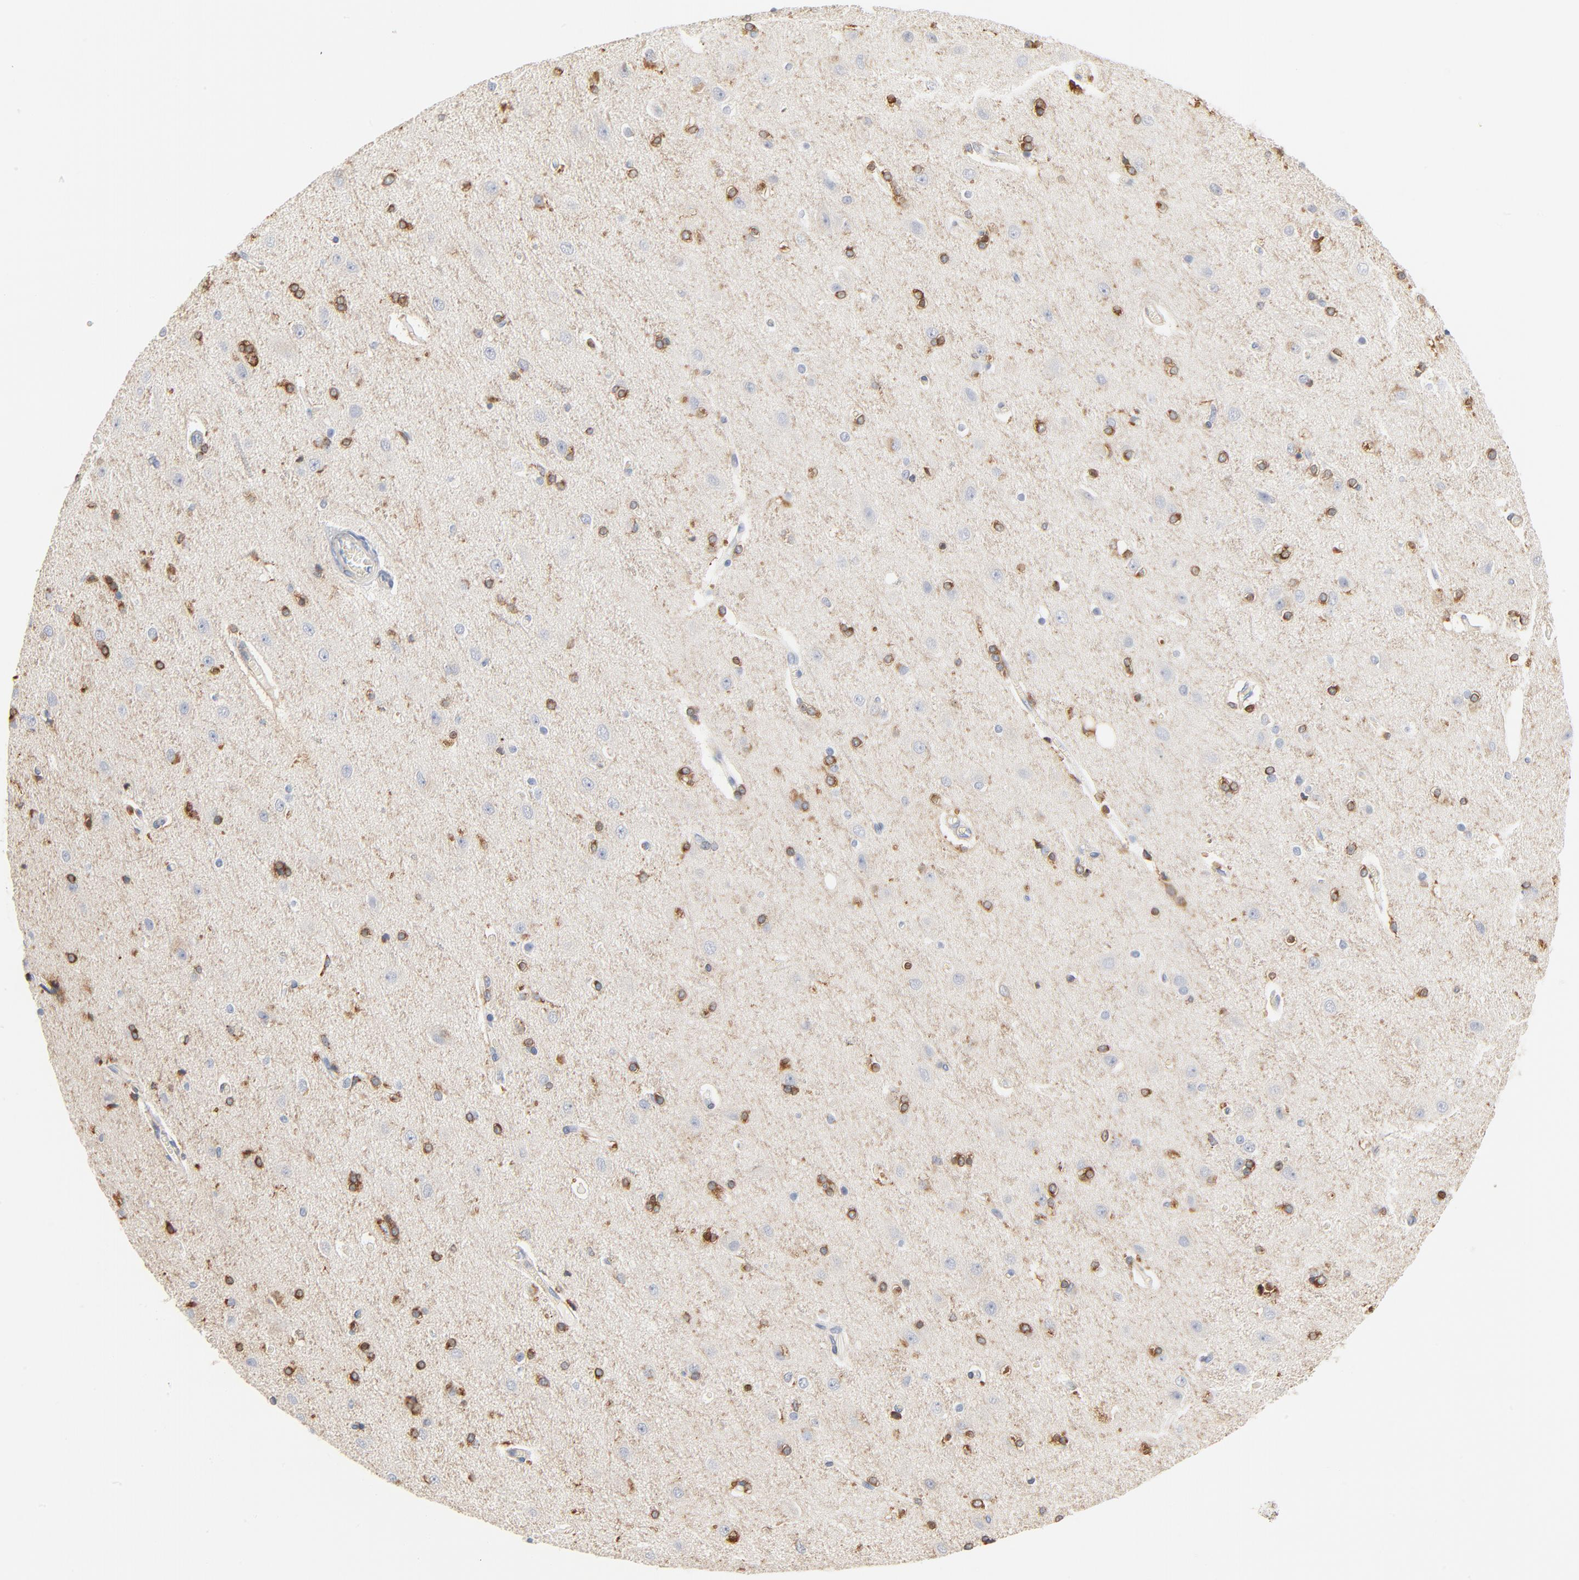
{"staining": {"intensity": "negative", "quantity": "none", "location": "none"}, "tissue": "cerebral cortex", "cell_type": "Endothelial cells", "image_type": "normal", "snomed": [{"axis": "morphology", "description": "Normal tissue, NOS"}, {"axis": "topography", "description": "Cerebral cortex"}], "caption": "IHC histopathology image of normal cerebral cortex: human cerebral cortex stained with DAB demonstrates no significant protein positivity in endothelial cells.", "gene": "SH3KBP1", "patient": {"sex": "female", "age": 54}}